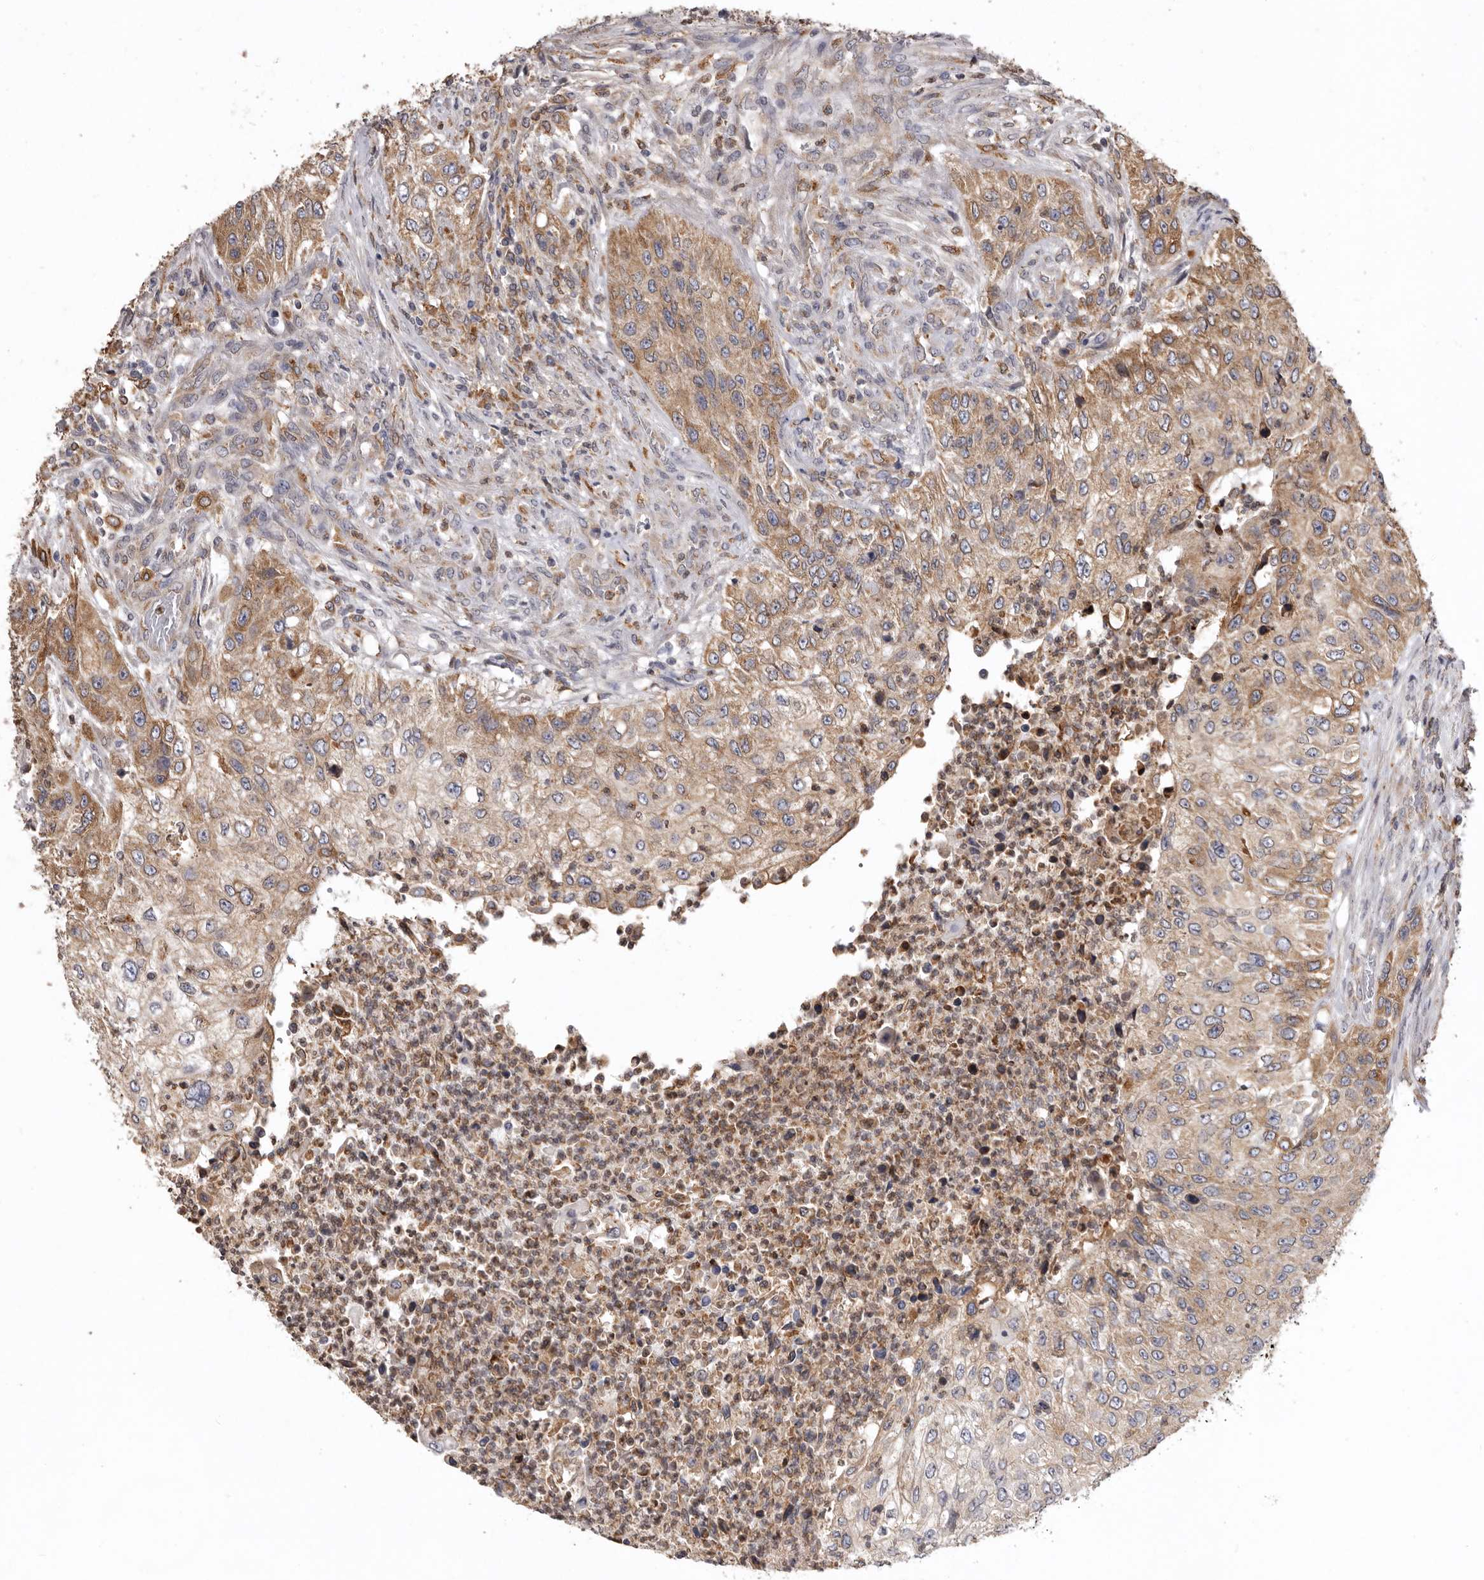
{"staining": {"intensity": "moderate", "quantity": ">75%", "location": "cytoplasmic/membranous"}, "tissue": "urothelial cancer", "cell_type": "Tumor cells", "image_type": "cancer", "snomed": [{"axis": "morphology", "description": "Urothelial carcinoma, High grade"}, {"axis": "topography", "description": "Urinary bladder"}], "caption": "A histopathology image of urothelial cancer stained for a protein displays moderate cytoplasmic/membranous brown staining in tumor cells.", "gene": "INKA2", "patient": {"sex": "female", "age": 60}}